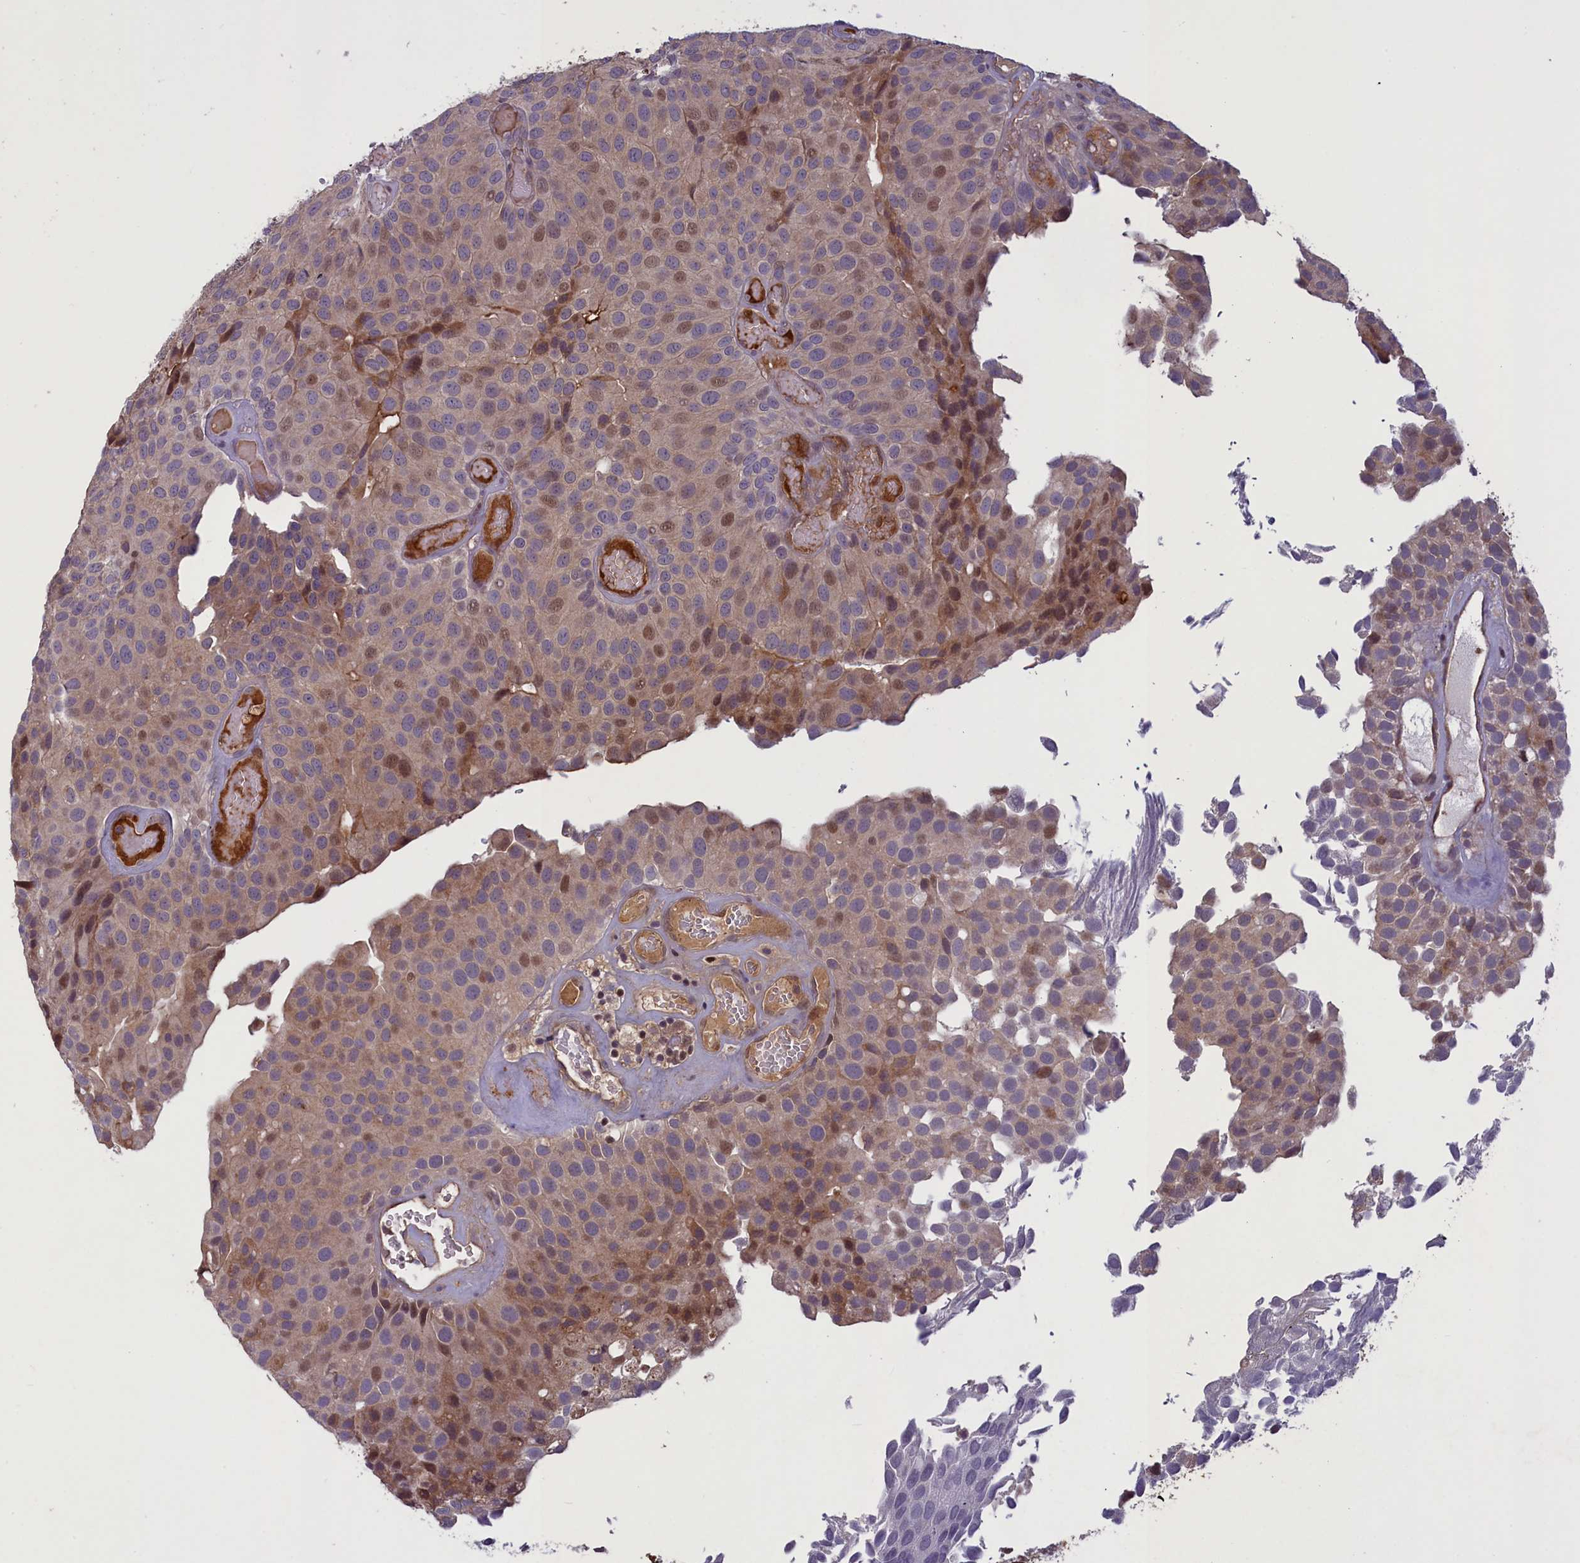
{"staining": {"intensity": "moderate", "quantity": "<25%", "location": "nuclear"}, "tissue": "urothelial cancer", "cell_type": "Tumor cells", "image_type": "cancer", "snomed": [{"axis": "morphology", "description": "Urothelial carcinoma, Low grade"}, {"axis": "topography", "description": "Urinary bladder"}], "caption": "About <25% of tumor cells in human urothelial cancer demonstrate moderate nuclear protein staining as visualized by brown immunohistochemical staining.", "gene": "MAN2C1", "patient": {"sex": "male", "age": 89}}